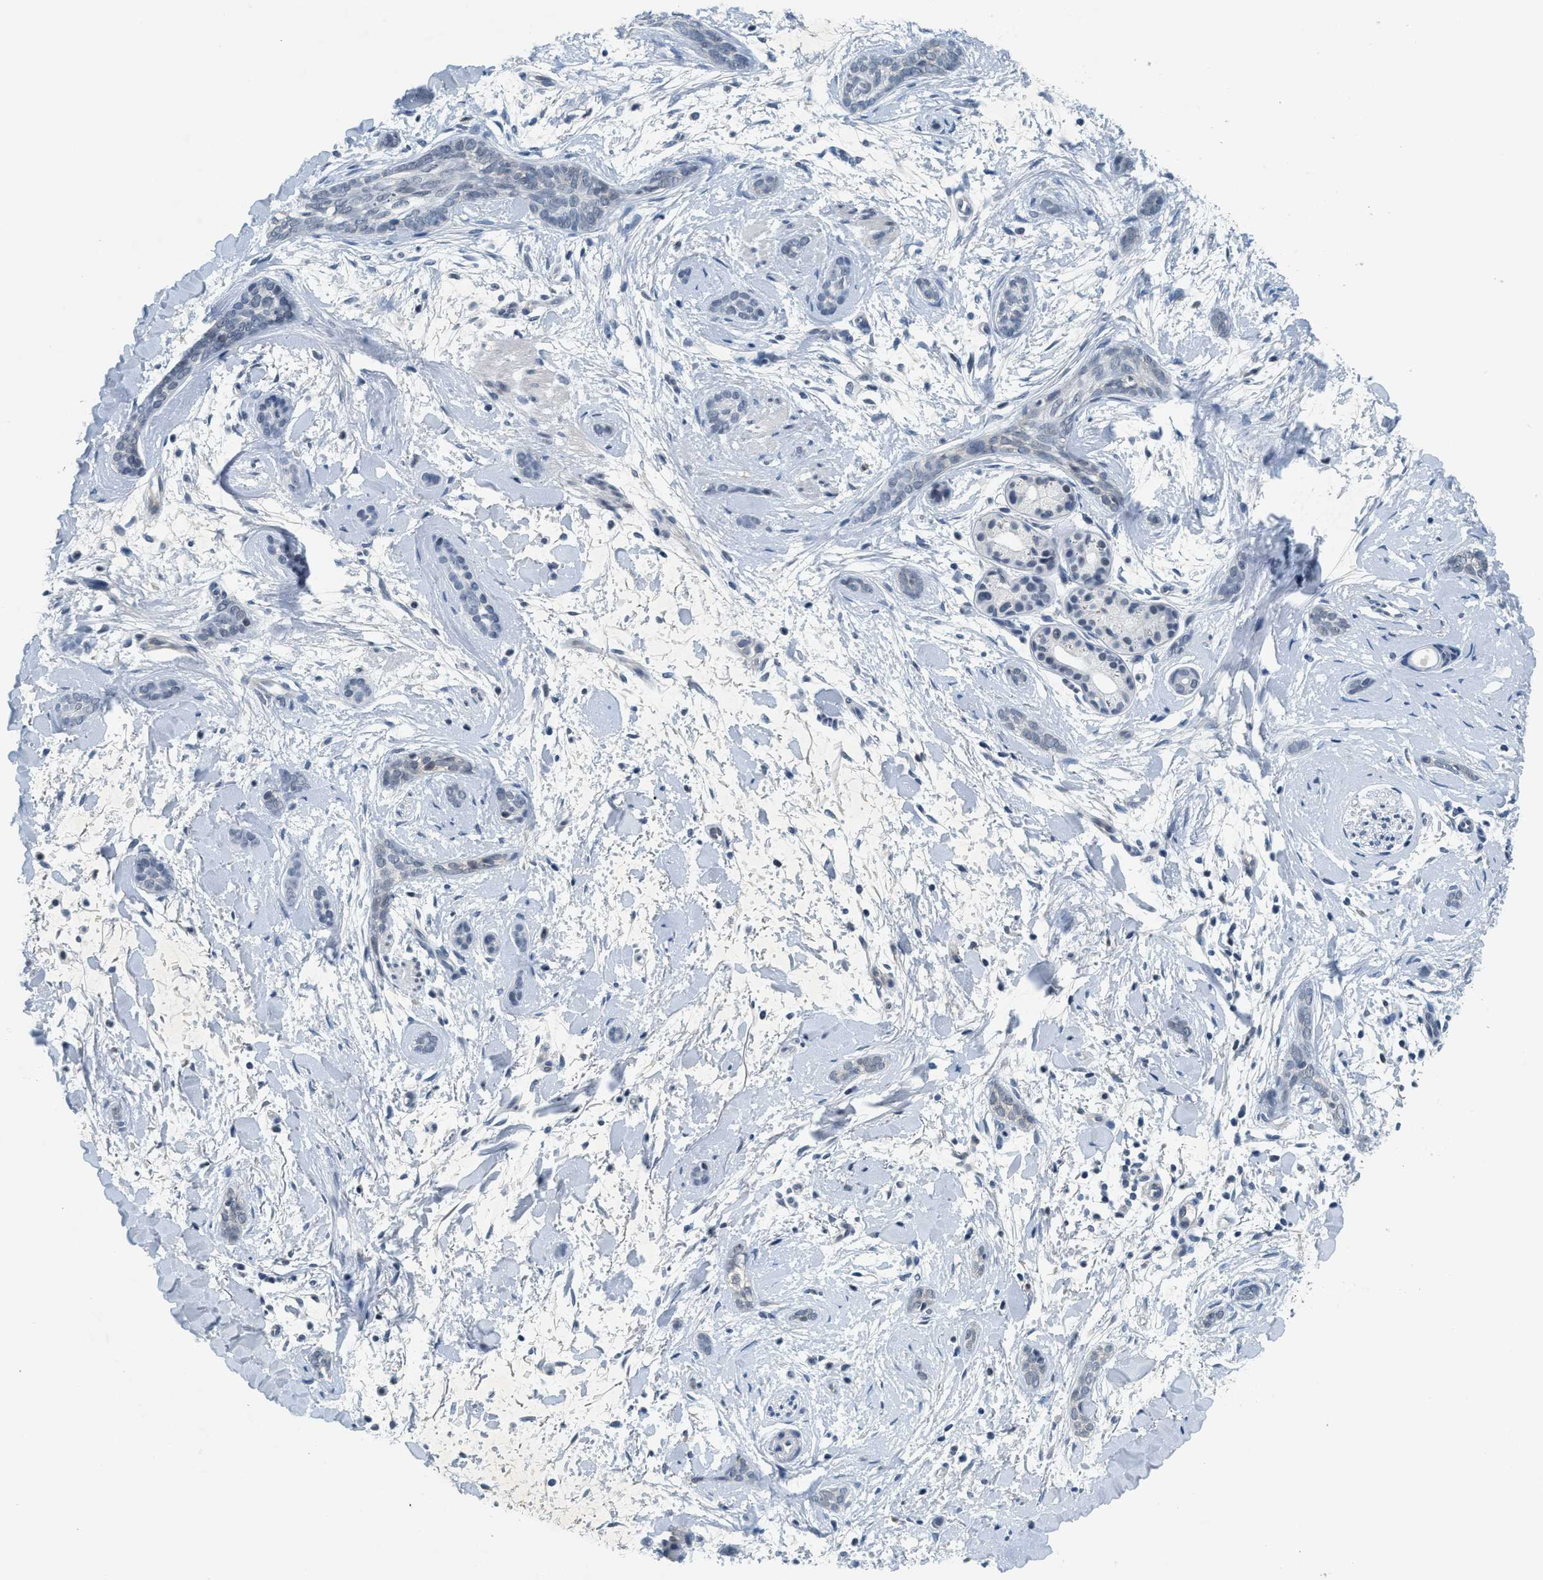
{"staining": {"intensity": "negative", "quantity": "none", "location": "none"}, "tissue": "skin cancer", "cell_type": "Tumor cells", "image_type": "cancer", "snomed": [{"axis": "morphology", "description": "Basal cell carcinoma"}, {"axis": "morphology", "description": "Adnexal tumor, benign"}, {"axis": "topography", "description": "Skin"}], "caption": "Immunohistochemical staining of human skin basal cell carcinoma demonstrates no significant expression in tumor cells.", "gene": "MZF1", "patient": {"sex": "female", "age": 42}}